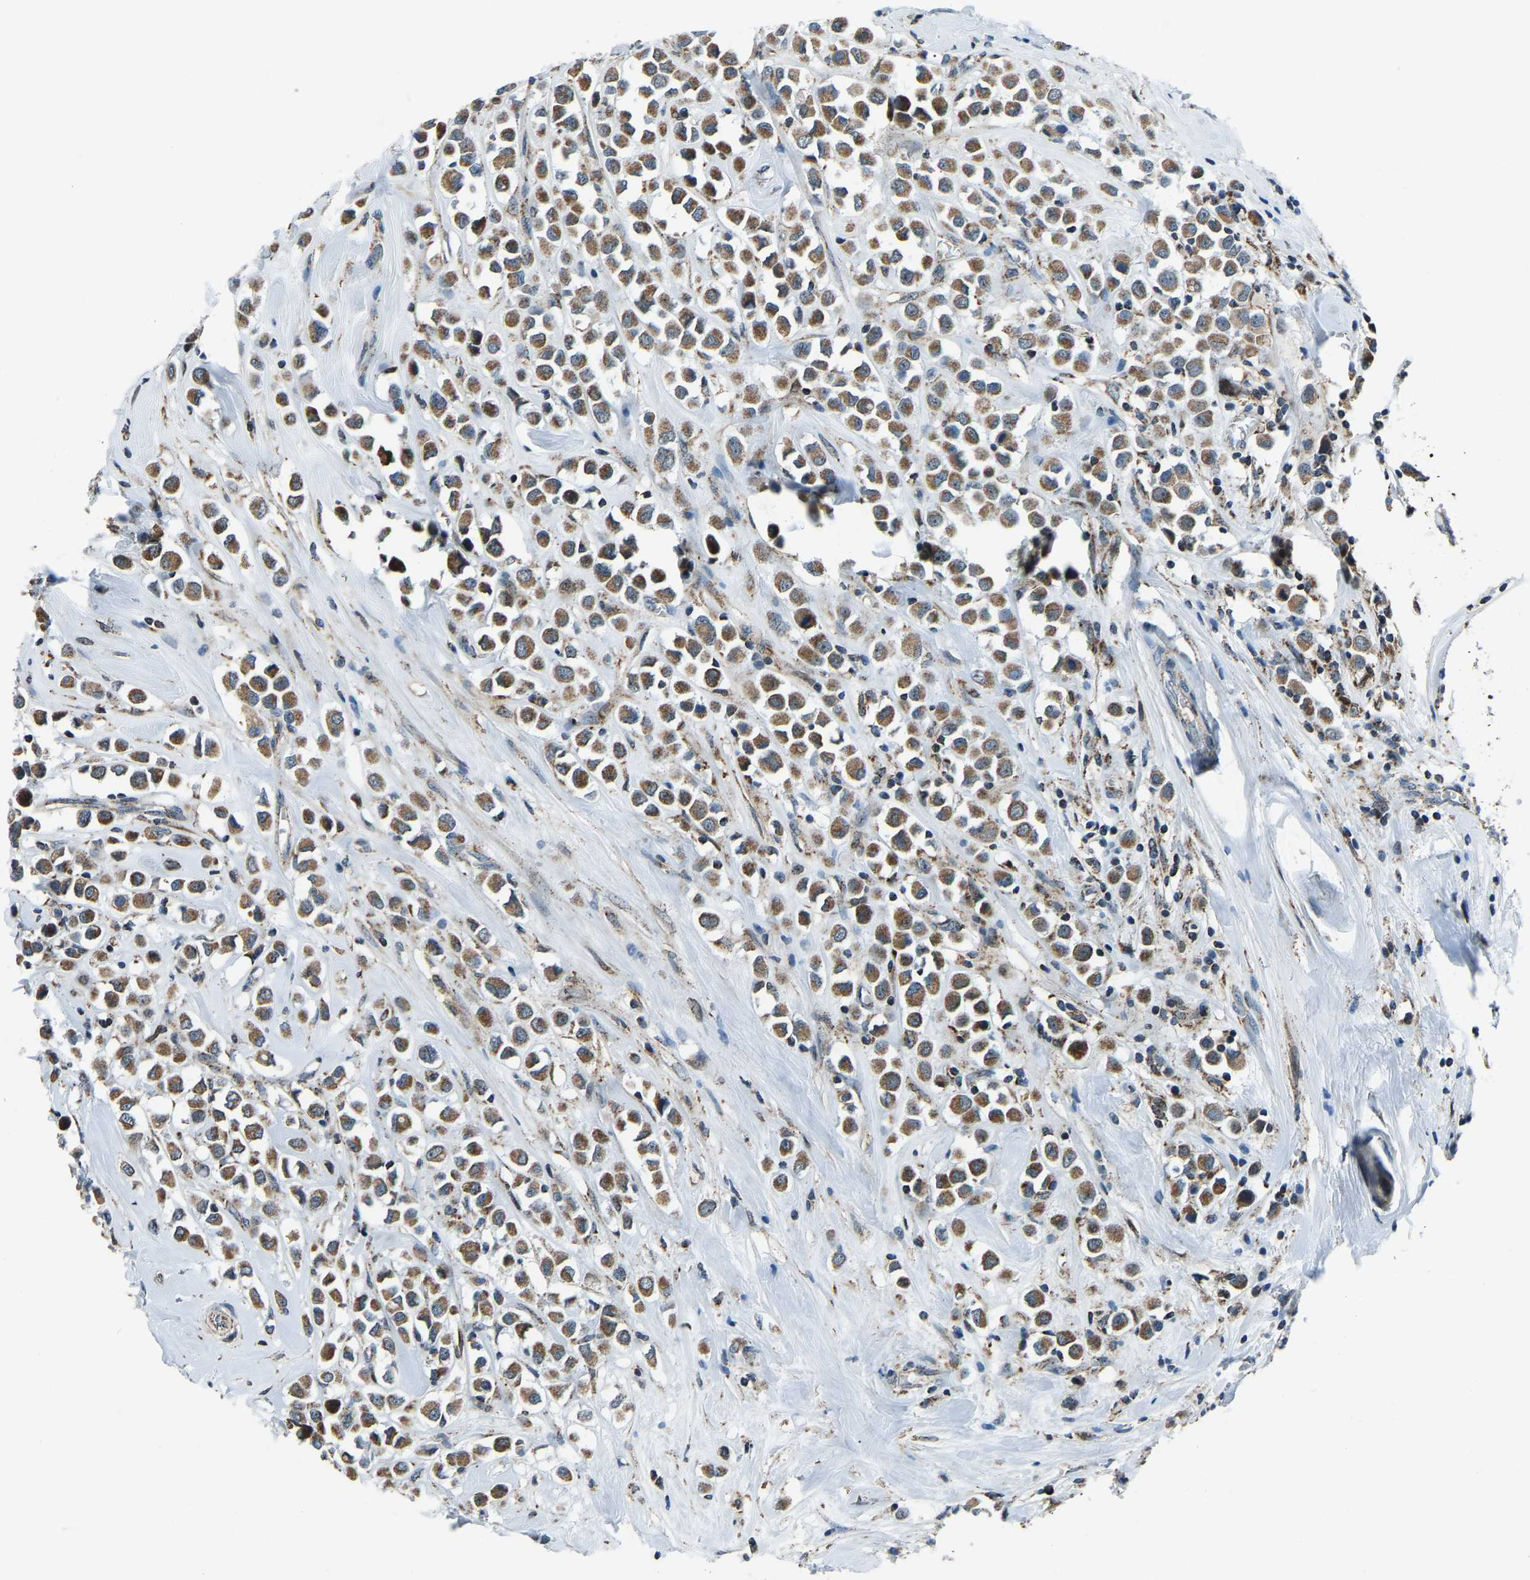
{"staining": {"intensity": "moderate", "quantity": ">75%", "location": "cytoplasmic/membranous"}, "tissue": "breast cancer", "cell_type": "Tumor cells", "image_type": "cancer", "snomed": [{"axis": "morphology", "description": "Duct carcinoma"}, {"axis": "topography", "description": "Breast"}], "caption": "This is an image of IHC staining of breast cancer, which shows moderate positivity in the cytoplasmic/membranous of tumor cells.", "gene": "RBM33", "patient": {"sex": "female", "age": 61}}